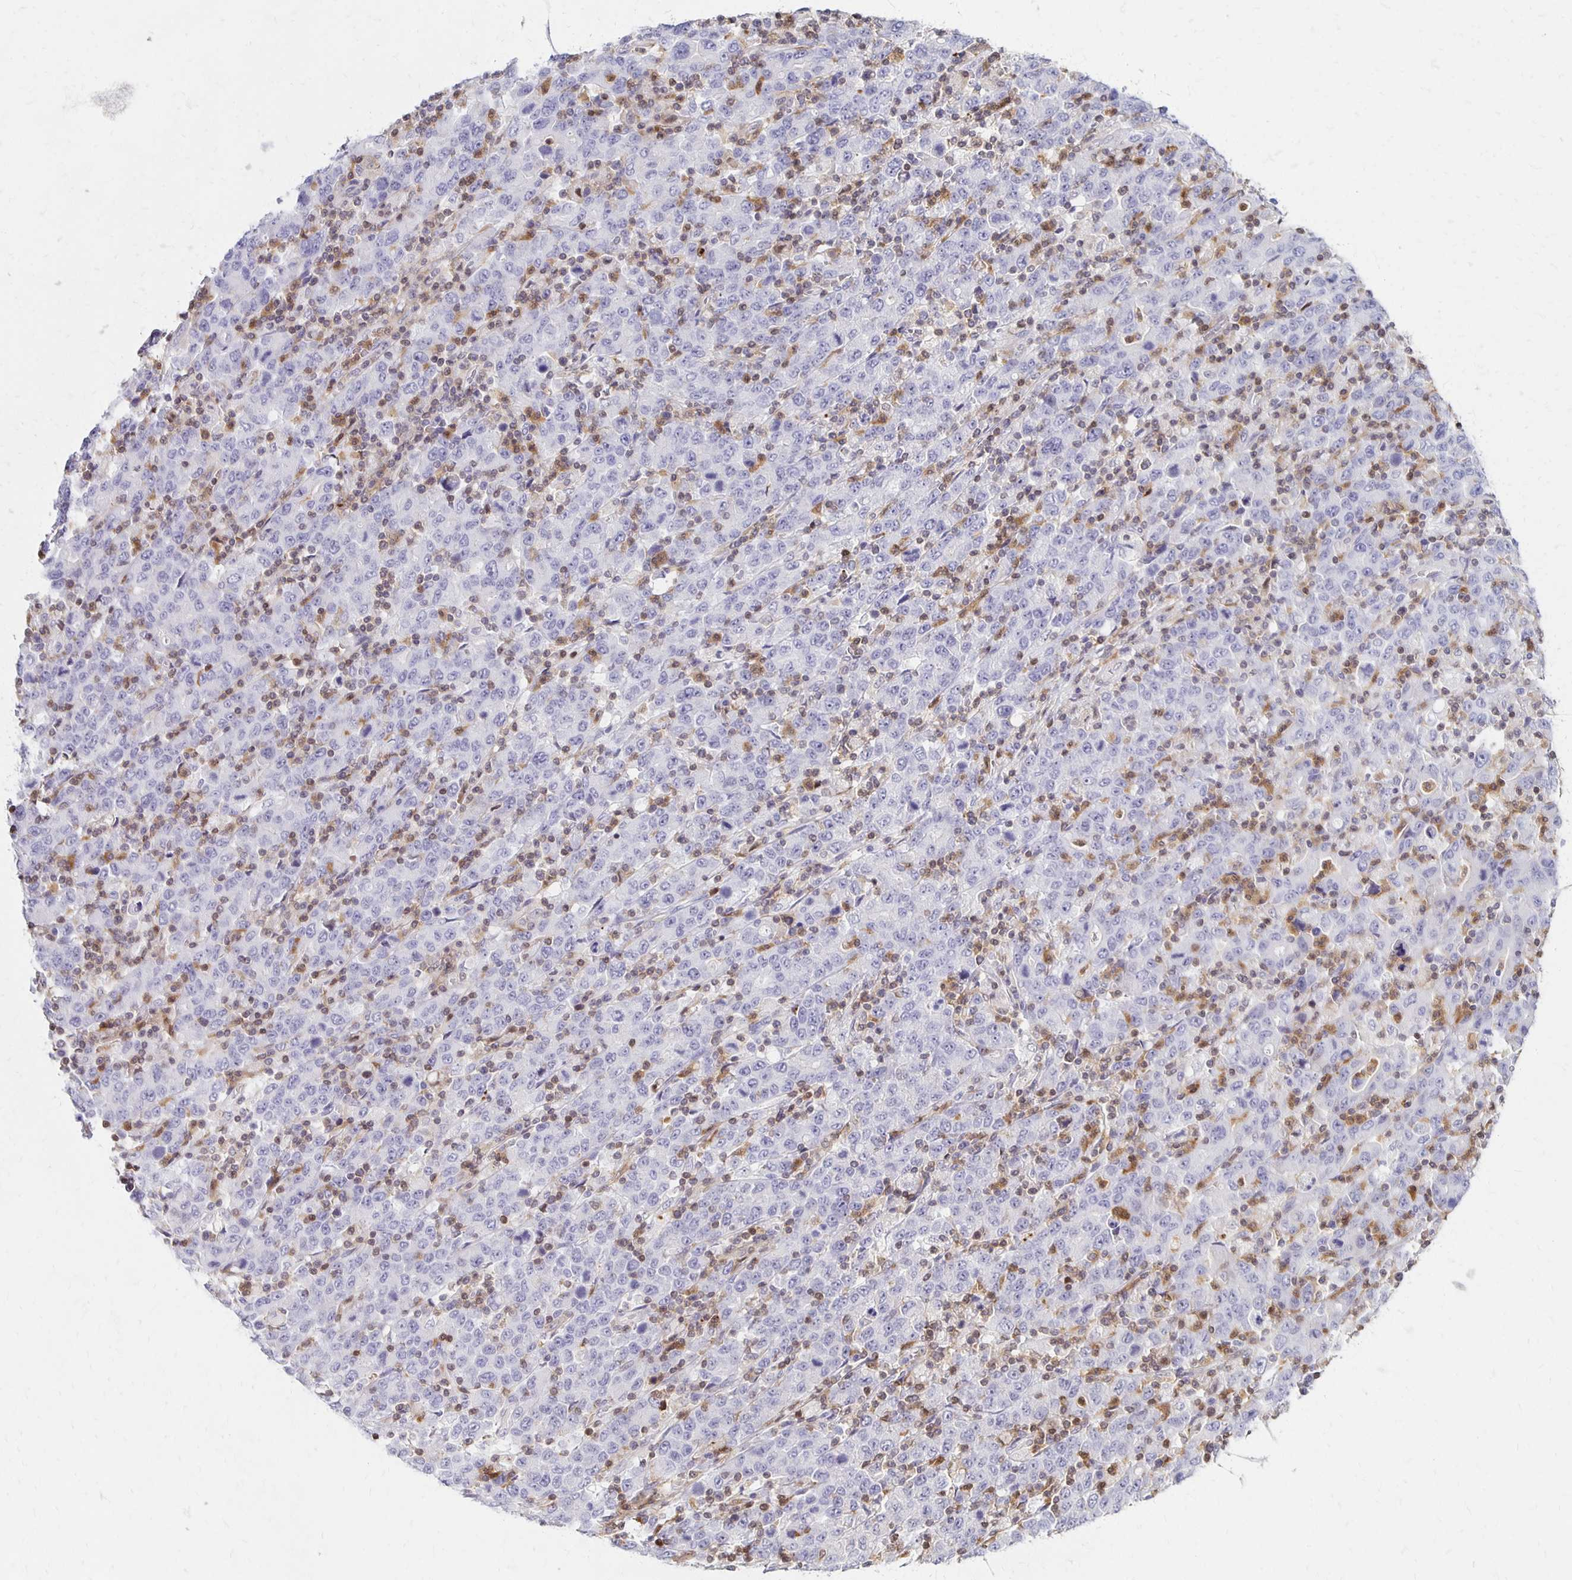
{"staining": {"intensity": "negative", "quantity": "none", "location": "none"}, "tissue": "stomach cancer", "cell_type": "Tumor cells", "image_type": "cancer", "snomed": [{"axis": "morphology", "description": "Adenocarcinoma, NOS"}, {"axis": "topography", "description": "Stomach, upper"}], "caption": "IHC image of neoplastic tissue: adenocarcinoma (stomach) stained with DAB displays no significant protein expression in tumor cells.", "gene": "CCL21", "patient": {"sex": "male", "age": 69}}